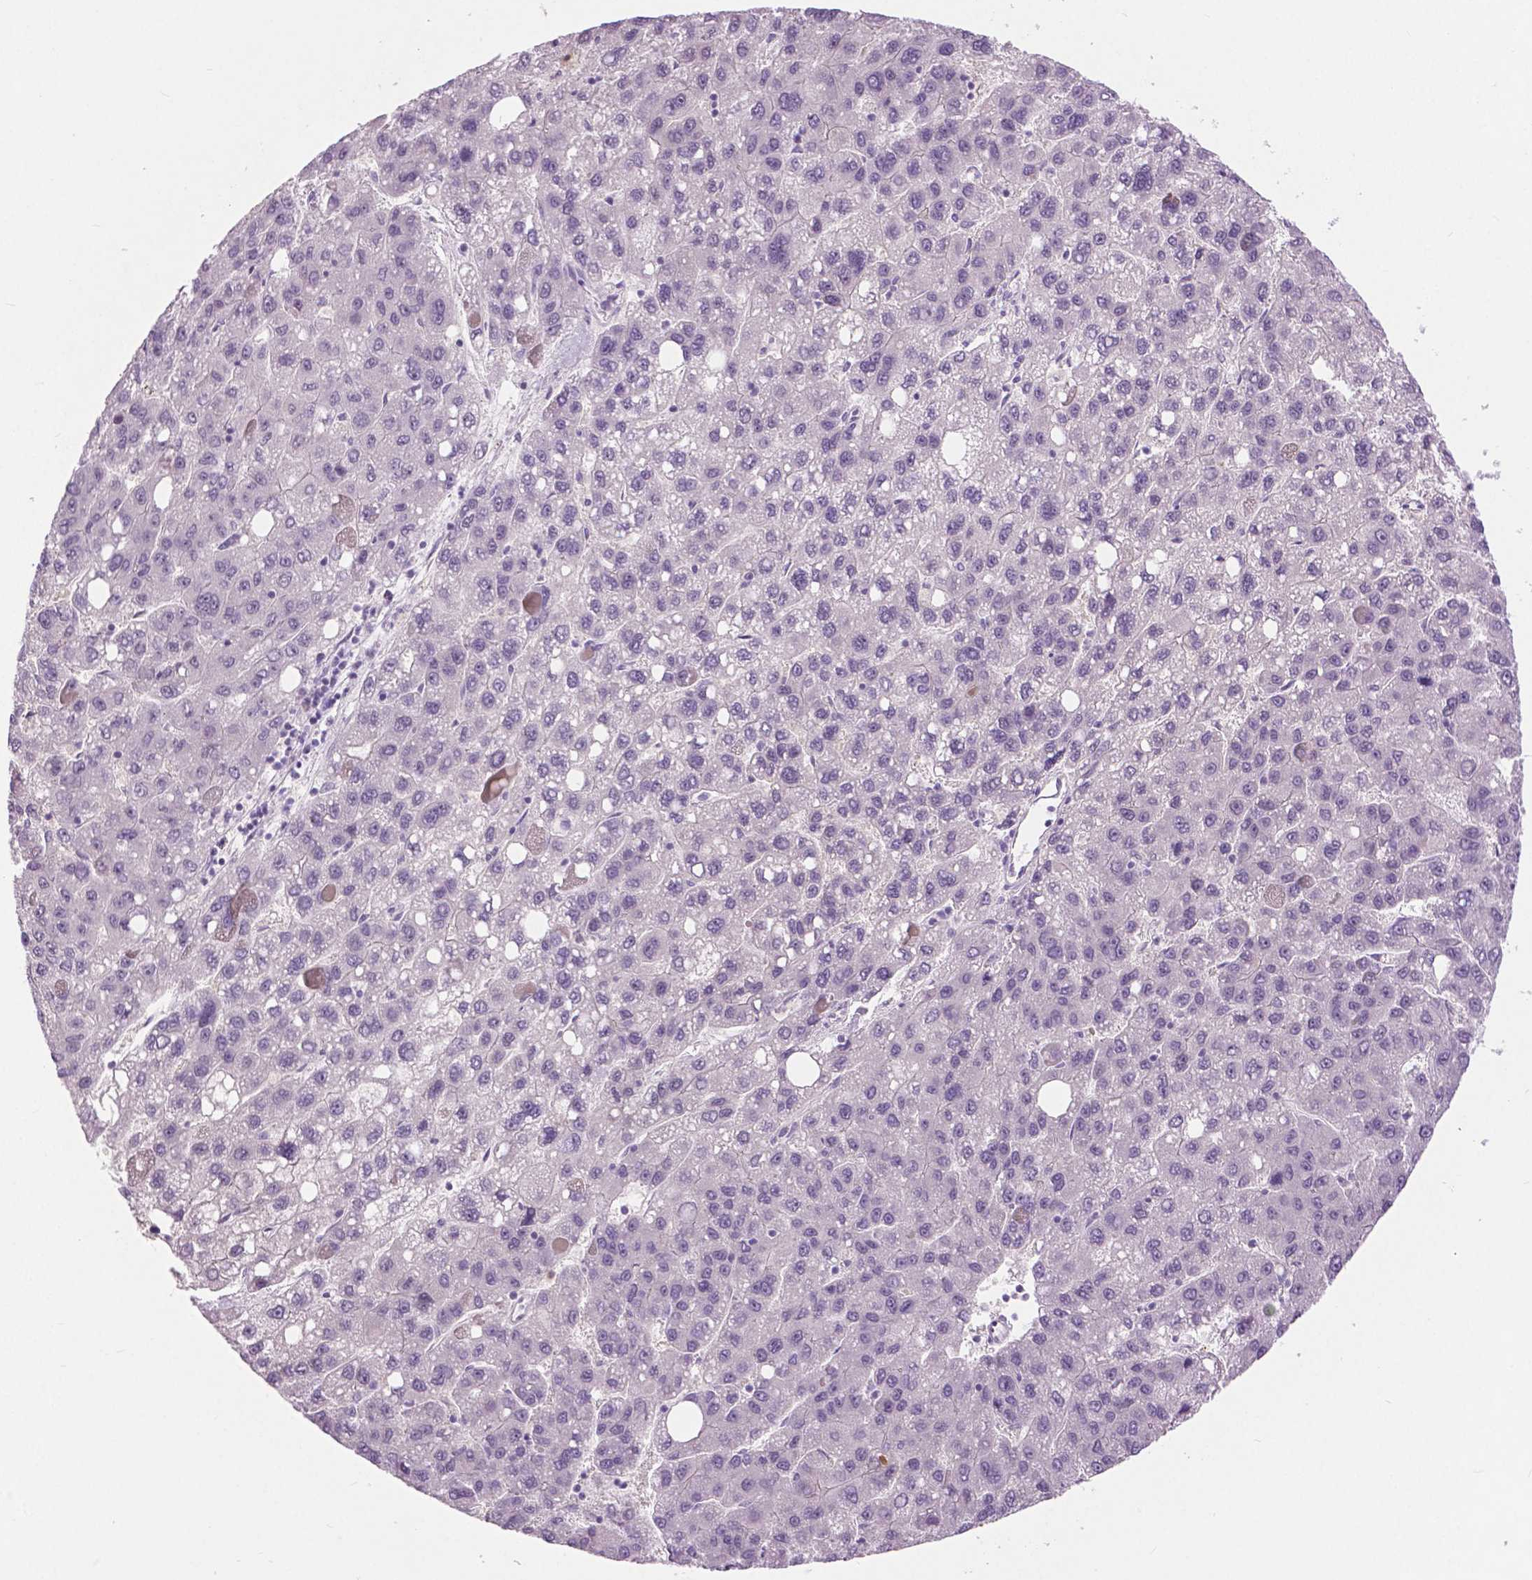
{"staining": {"intensity": "negative", "quantity": "none", "location": "none"}, "tissue": "liver cancer", "cell_type": "Tumor cells", "image_type": "cancer", "snomed": [{"axis": "morphology", "description": "Carcinoma, Hepatocellular, NOS"}, {"axis": "topography", "description": "Liver"}], "caption": "IHC of human hepatocellular carcinoma (liver) displays no positivity in tumor cells.", "gene": "TP53TG5", "patient": {"sex": "female", "age": 82}}